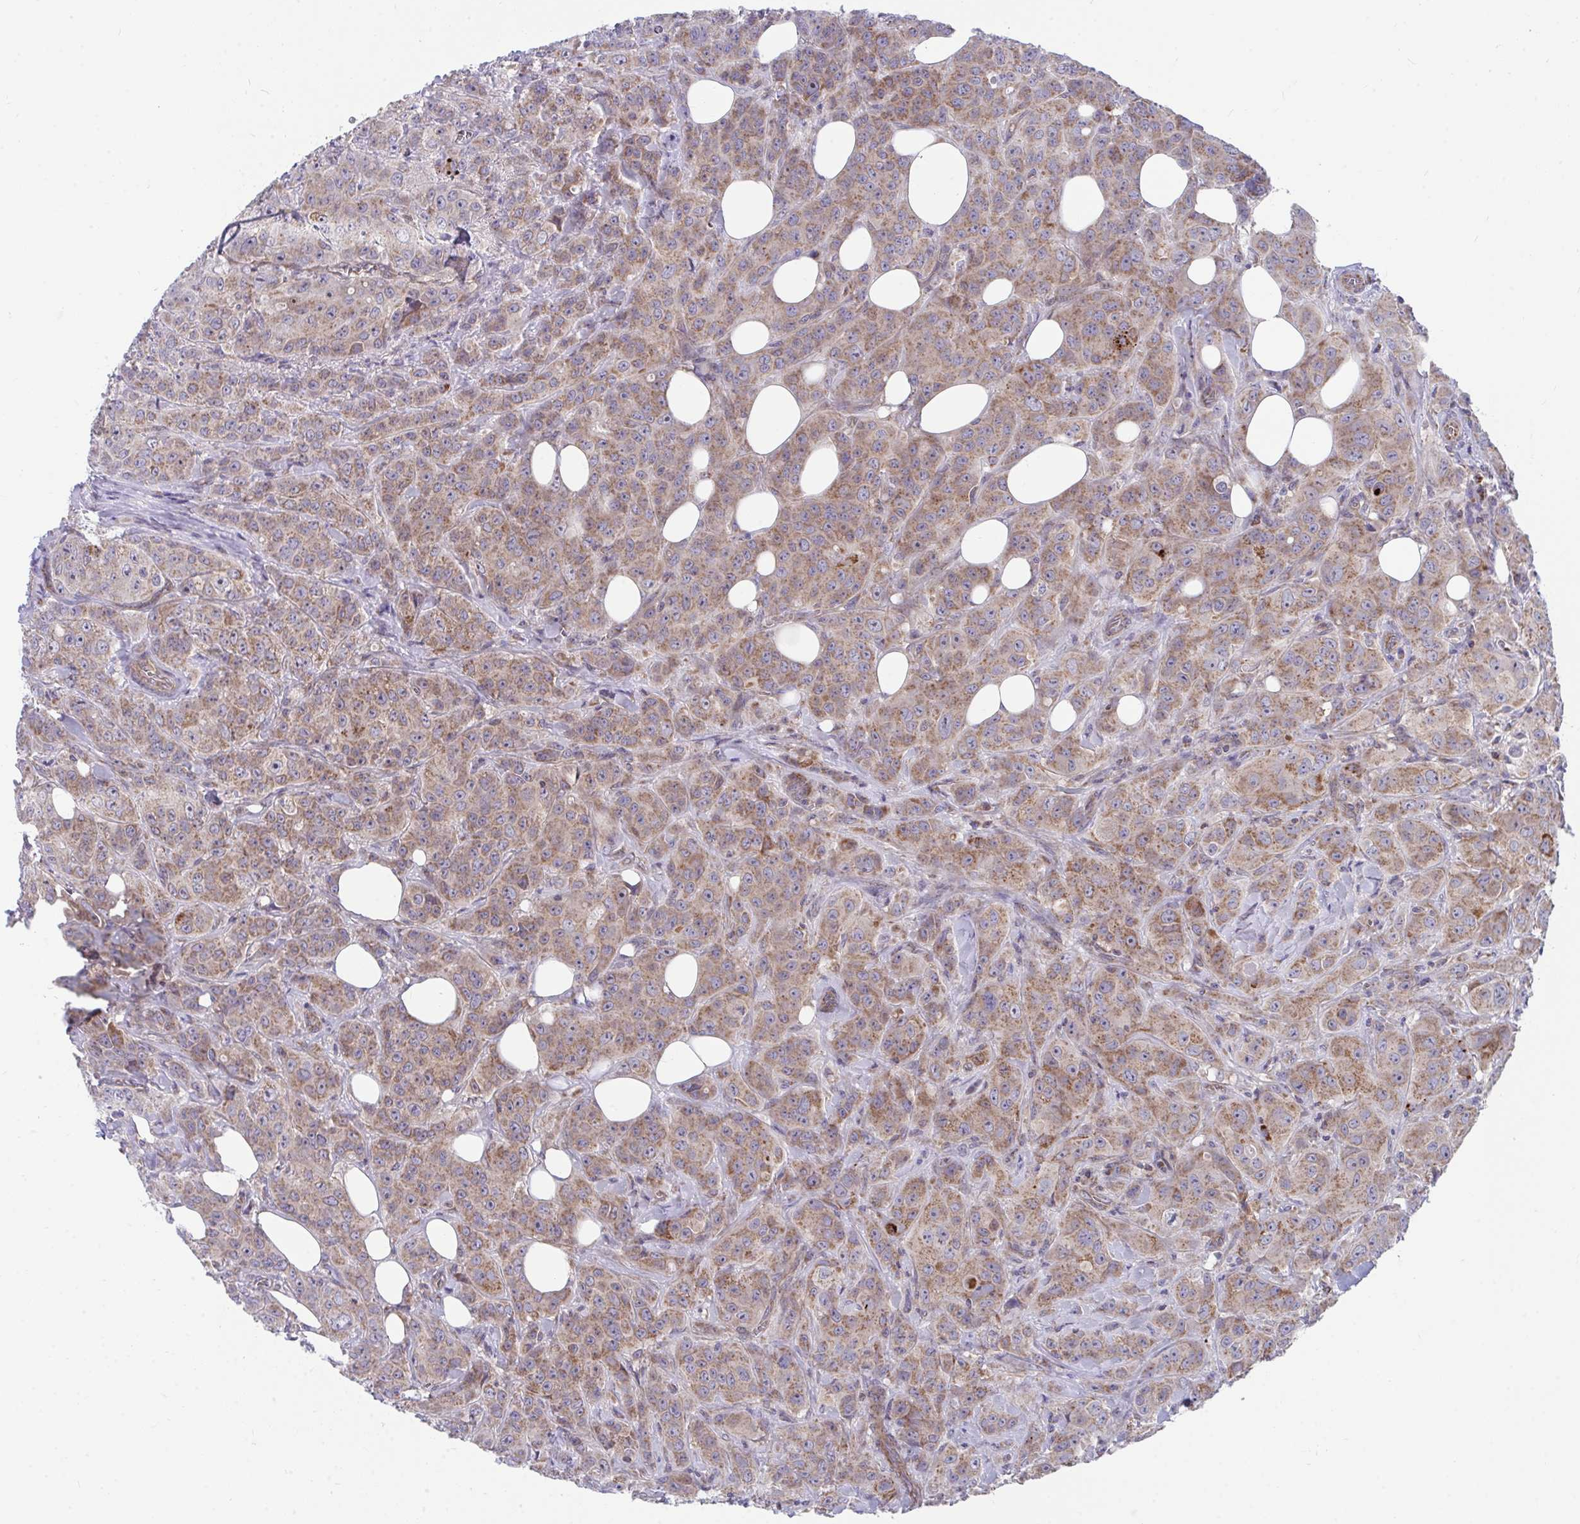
{"staining": {"intensity": "moderate", "quantity": ">75%", "location": "cytoplasmic/membranous"}, "tissue": "breast cancer", "cell_type": "Tumor cells", "image_type": "cancer", "snomed": [{"axis": "morphology", "description": "Normal tissue, NOS"}, {"axis": "morphology", "description": "Duct carcinoma"}, {"axis": "topography", "description": "Breast"}], "caption": "Breast cancer tissue reveals moderate cytoplasmic/membranous positivity in approximately >75% of tumor cells, visualized by immunohistochemistry.", "gene": "FHIP1B", "patient": {"sex": "female", "age": 43}}